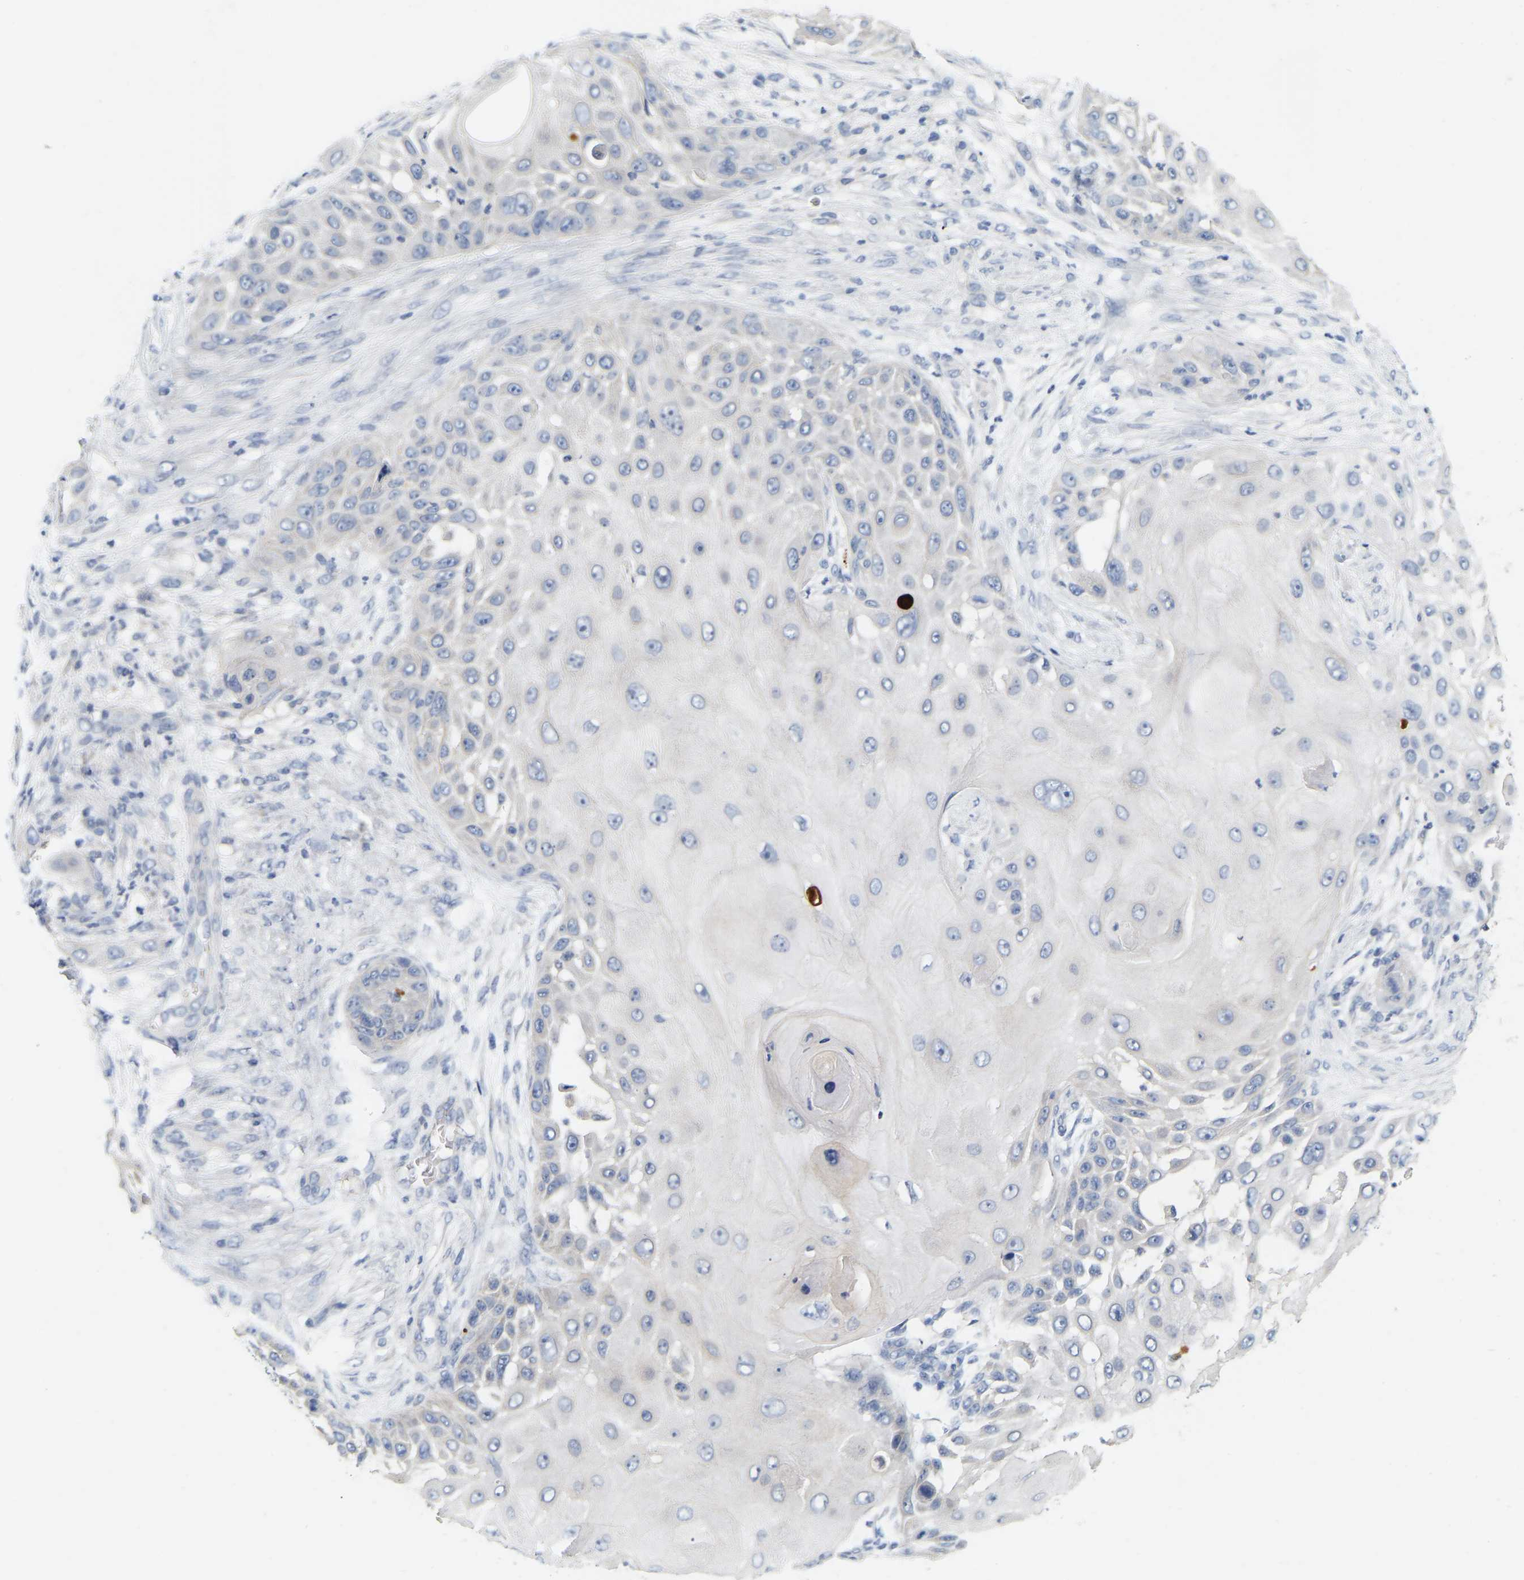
{"staining": {"intensity": "negative", "quantity": "none", "location": "none"}, "tissue": "skin cancer", "cell_type": "Tumor cells", "image_type": "cancer", "snomed": [{"axis": "morphology", "description": "Squamous cell carcinoma, NOS"}, {"axis": "topography", "description": "Skin"}], "caption": "This histopathology image is of skin cancer stained with immunohistochemistry to label a protein in brown with the nuclei are counter-stained blue. There is no staining in tumor cells. The staining was performed using DAB (3,3'-diaminobenzidine) to visualize the protein expression in brown, while the nuclei were stained in blue with hematoxylin (Magnification: 20x).", "gene": "WIPI2", "patient": {"sex": "female", "age": 44}}